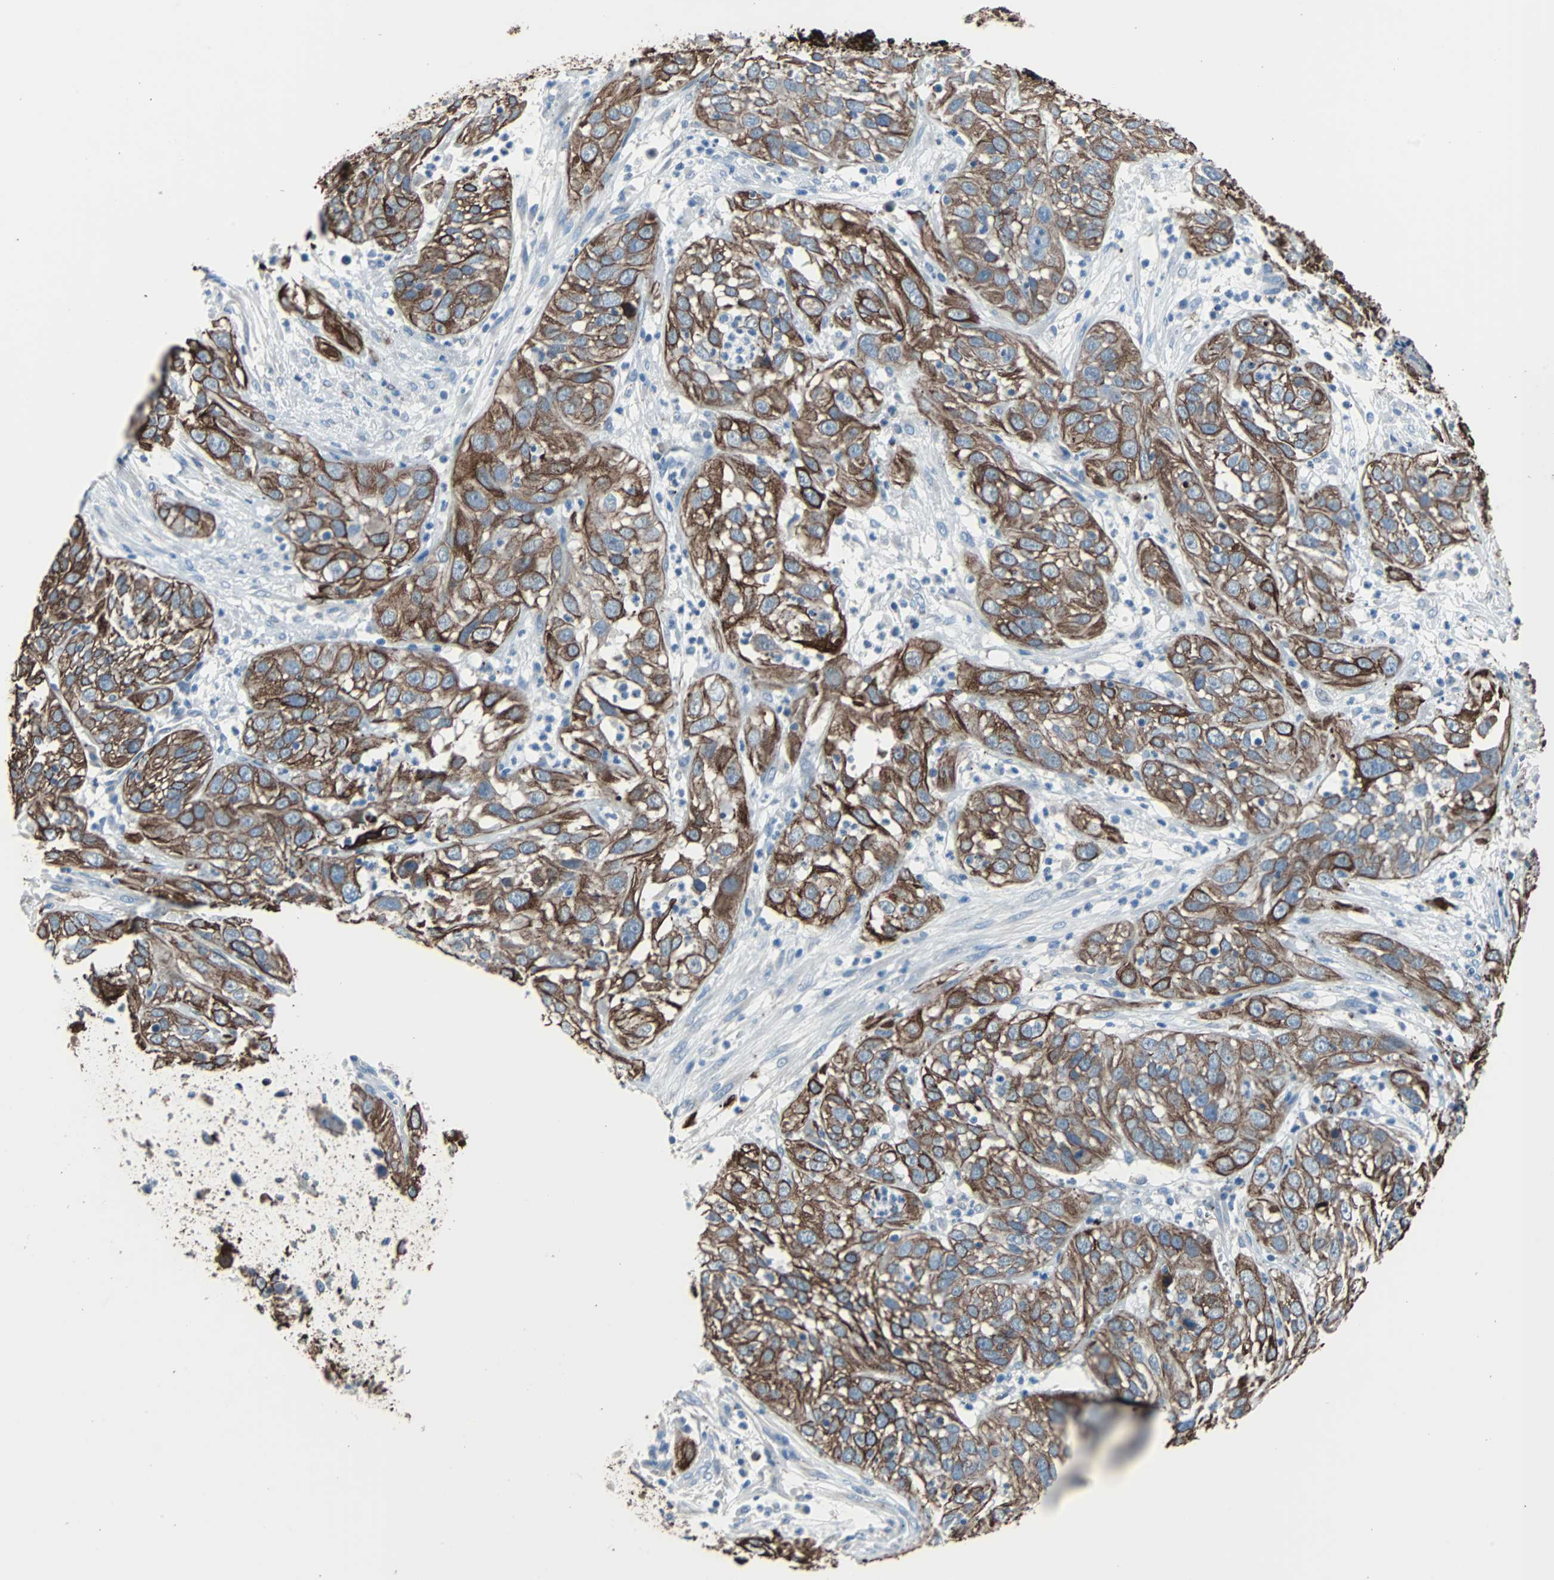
{"staining": {"intensity": "strong", "quantity": ">75%", "location": "cytoplasmic/membranous"}, "tissue": "cervical cancer", "cell_type": "Tumor cells", "image_type": "cancer", "snomed": [{"axis": "morphology", "description": "Squamous cell carcinoma, NOS"}, {"axis": "topography", "description": "Cervix"}], "caption": "IHC (DAB (3,3'-diaminobenzidine)) staining of human cervical squamous cell carcinoma demonstrates strong cytoplasmic/membranous protein staining in approximately >75% of tumor cells. (IHC, brightfield microscopy, high magnification).", "gene": "KRT7", "patient": {"sex": "female", "age": 32}}